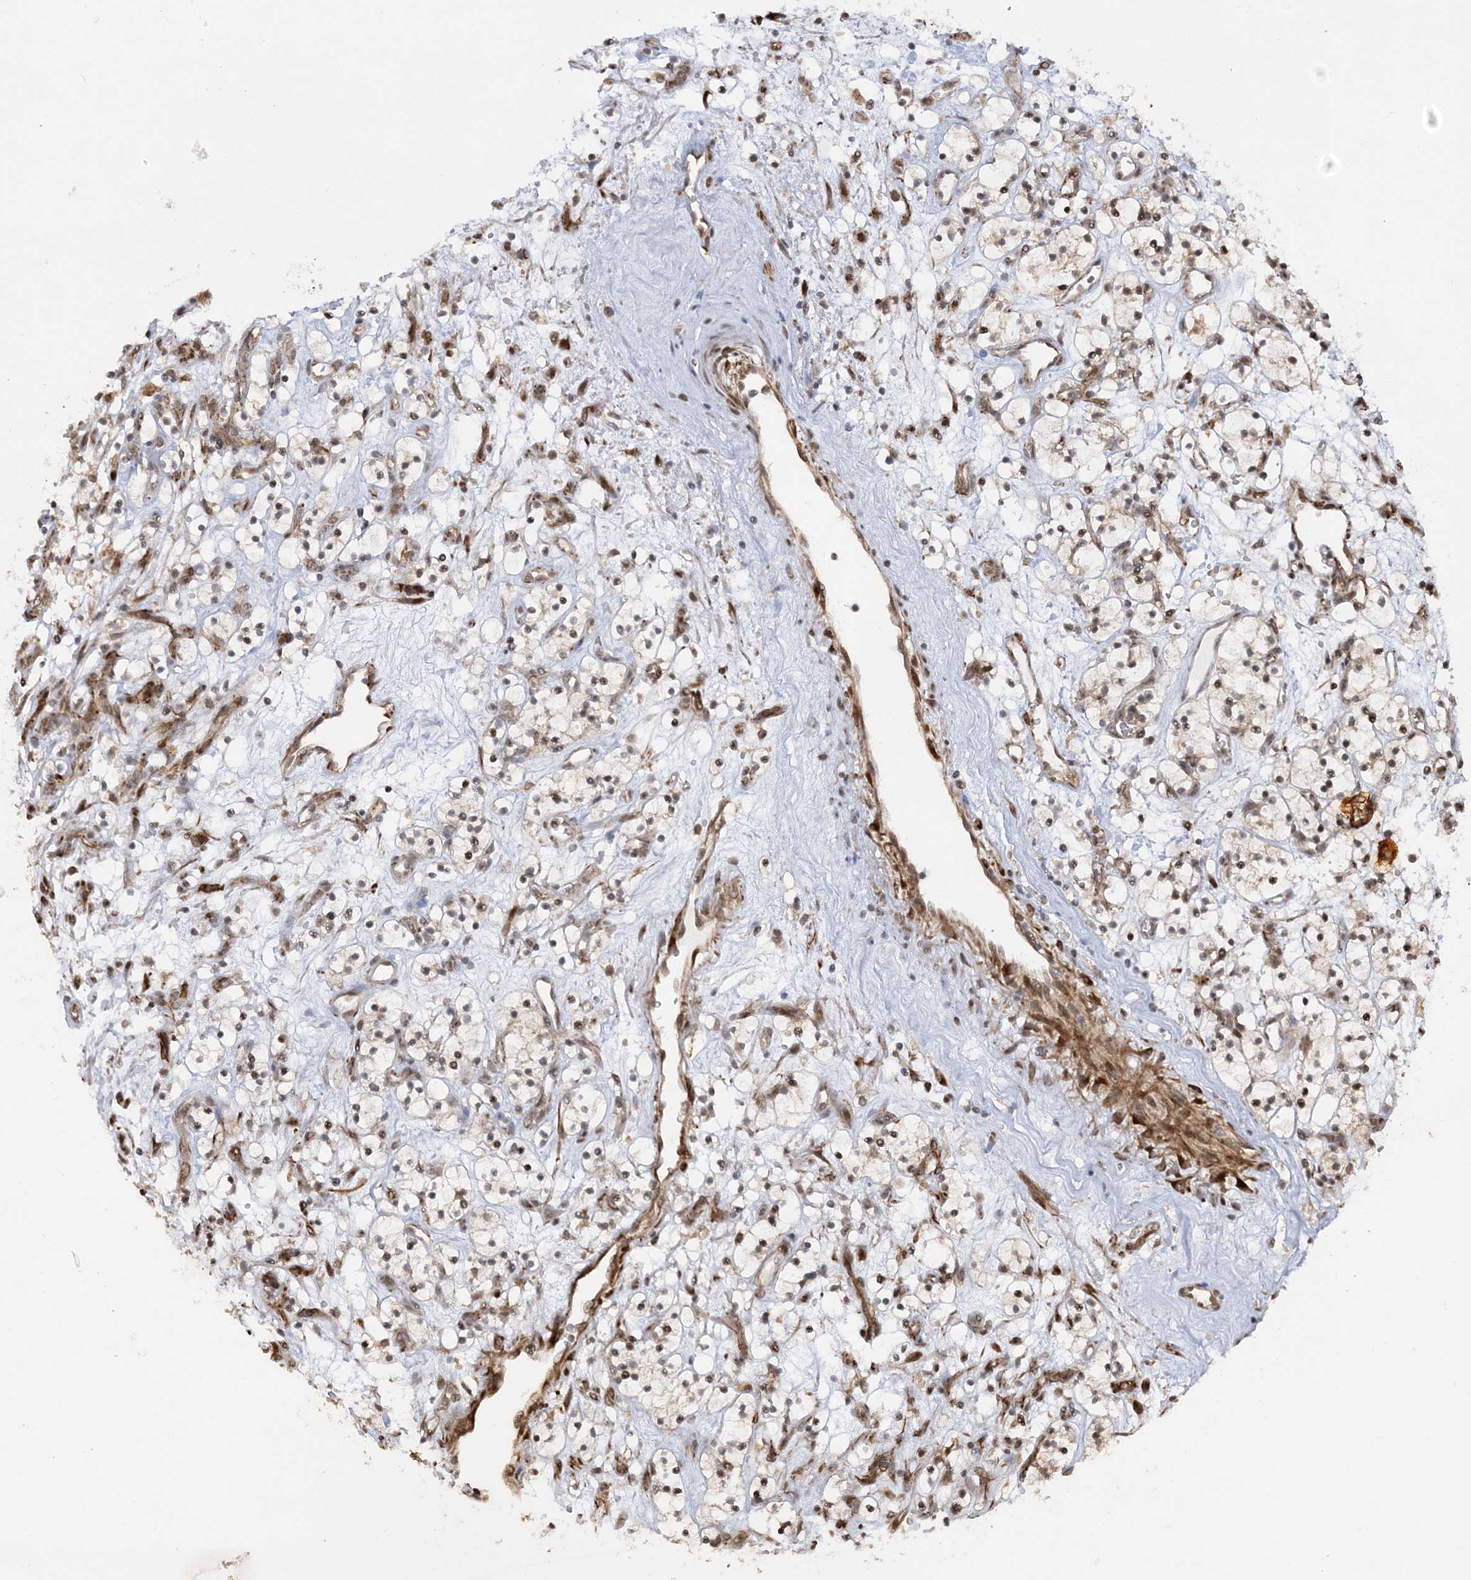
{"staining": {"intensity": "moderate", "quantity": "25%-75%", "location": "nuclear"}, "tissue": "renal cancer", "cell_type": "Tumor cells", "image_type": "cancer", "snomed": [{"axis": "morphology", "description": "Adenocarcinoma, NOS"}, {"axis": "topography", "description": "Kidney"}], "caption": "A high-resolution histopathology image shows IHC staining of renal adenocarcinoma, which demonstrates moderate nuclear staining in about 25%-75% of tumor cells.", "gene": "MRPL47", "patient": {"sex": "female", "age": 57}}